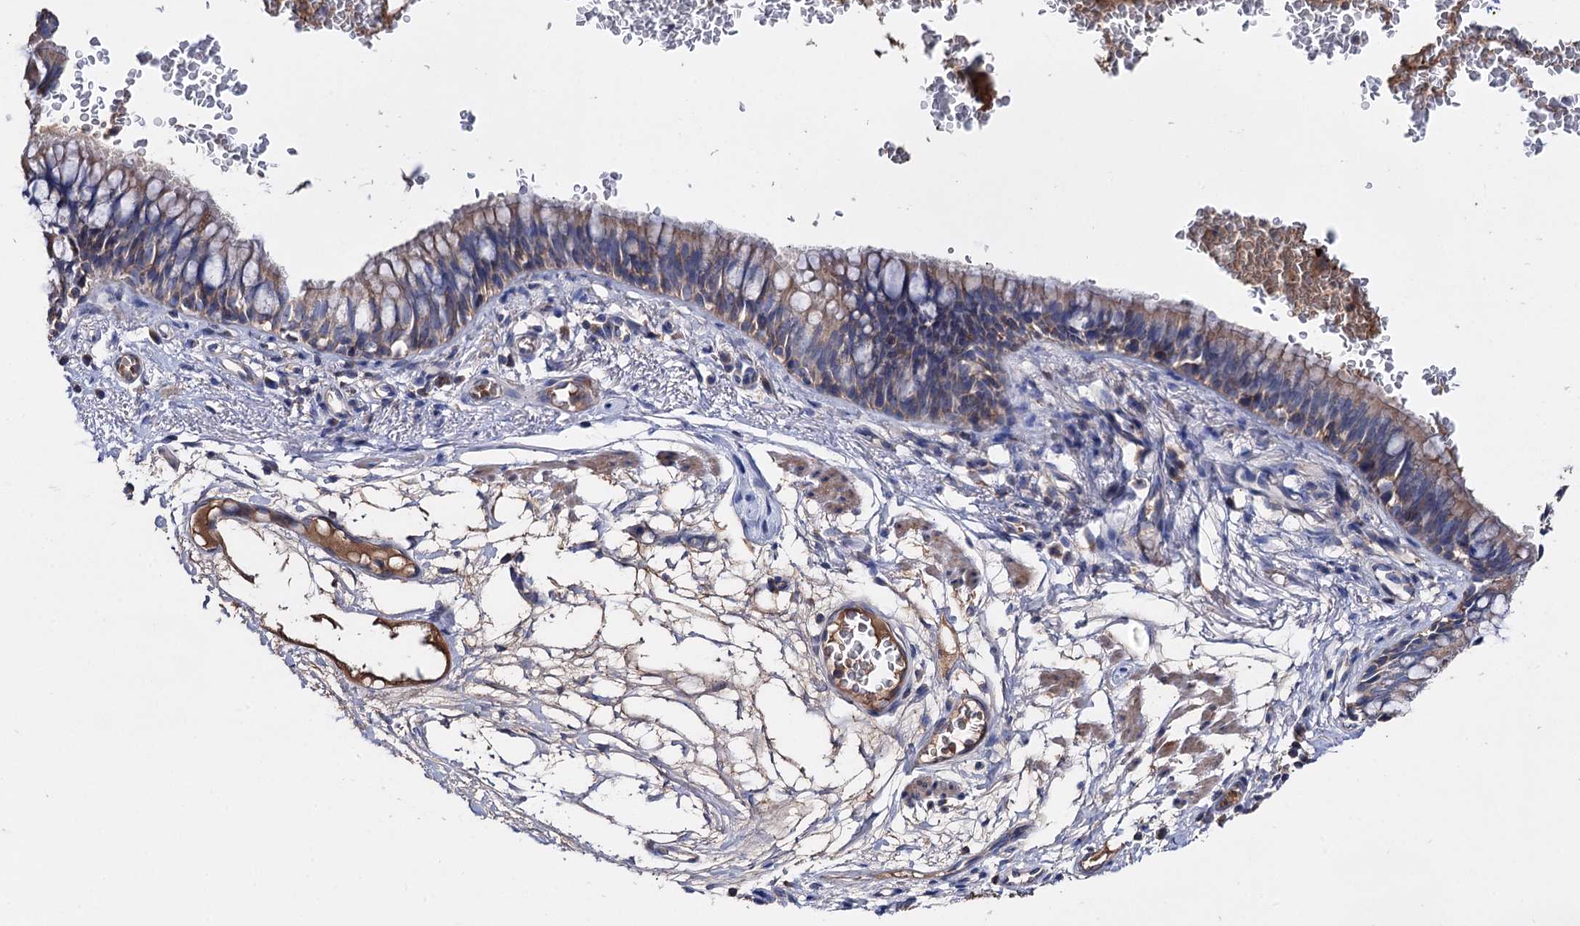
{"staining": {"intensity": "weak", "quantity": ">75%", "location": "cytoplasmic/membranous"}, "tissue": "bronchus", "cell_type": "Respiratory epithelial cells", "image_type": "normal", "snomed": [{"axis": "morphology", "description": "Normal tissue, NOS"}, {"axis": "topography", "description": "Cartilage tissue"}, {"axis": "topography", "description": "Bronchus"}], "caption": "Approximately >75% of respiratory epithelial cells in normal bronchus demonstrate weak cytoplasmic/membranous protein expression as visualized by brown immunohistochemical staining.", "gene": "CLPB", "patient": {"sex": "female", "age": 36}}